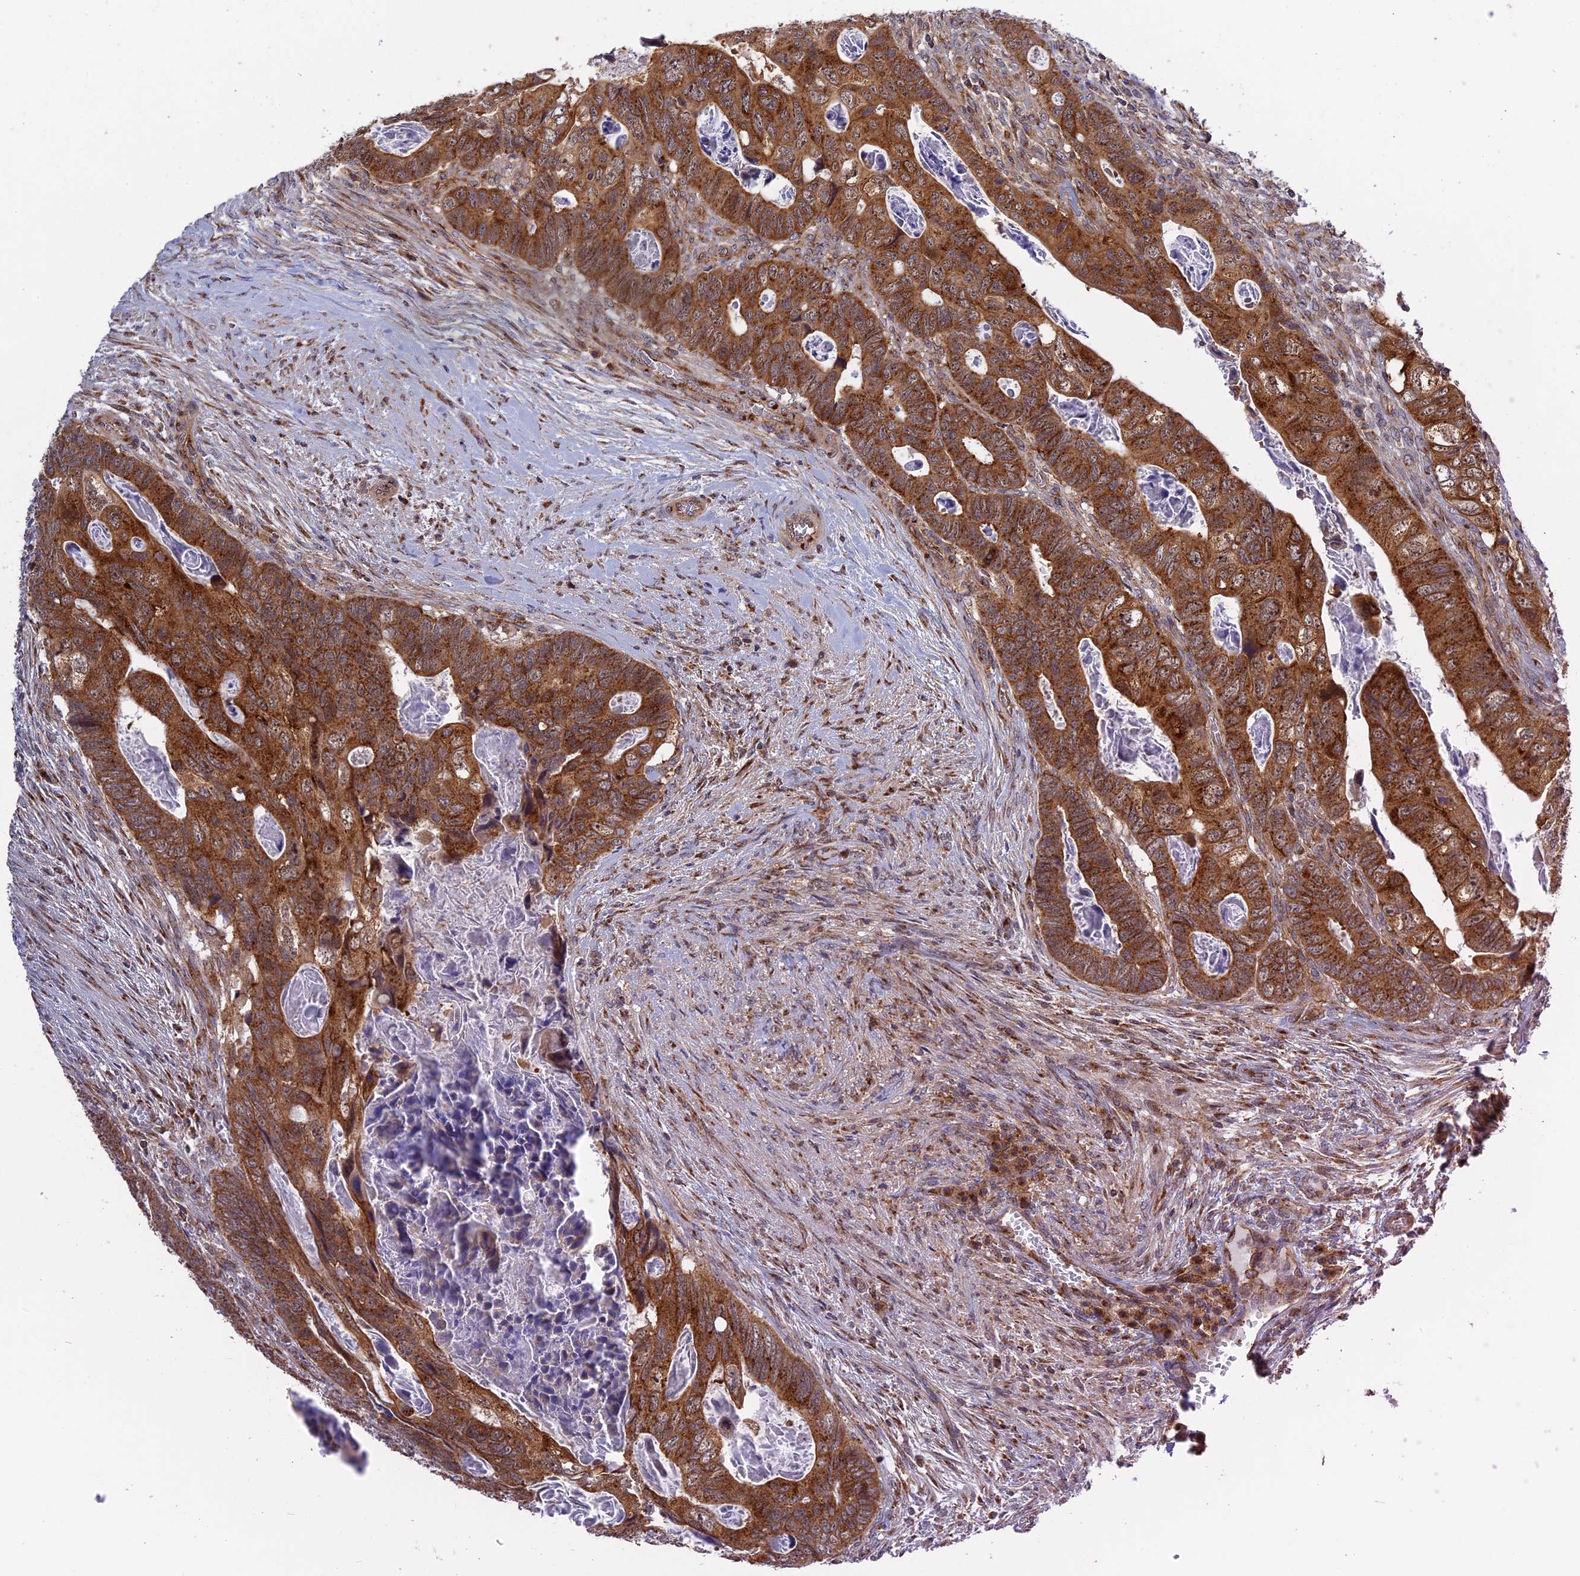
{"staining": {"intensity": "strong", "quantity": ">75%", "location": "cytoplasmic/membranous"}, "tissue": "colorectal cancer", "cell_type": "Tumor cells", "image_type": "cancer", "snomed": [{"axis": "morphology", "description": "Adenocarcinoma, NOS"}, {"axis": "topography", "description": "Rectum"}], "caption": "Tumor cells display high levels of strong cytoplasmic/membranous positivity in approximately >75% of cells in human colorectal cancer (adenocarcinoma). The protein of interest is shown in brown color, while the nuclei are stained blue.", "gene": "CLINT1", "patient": {"sex": "female", "age": 78}}